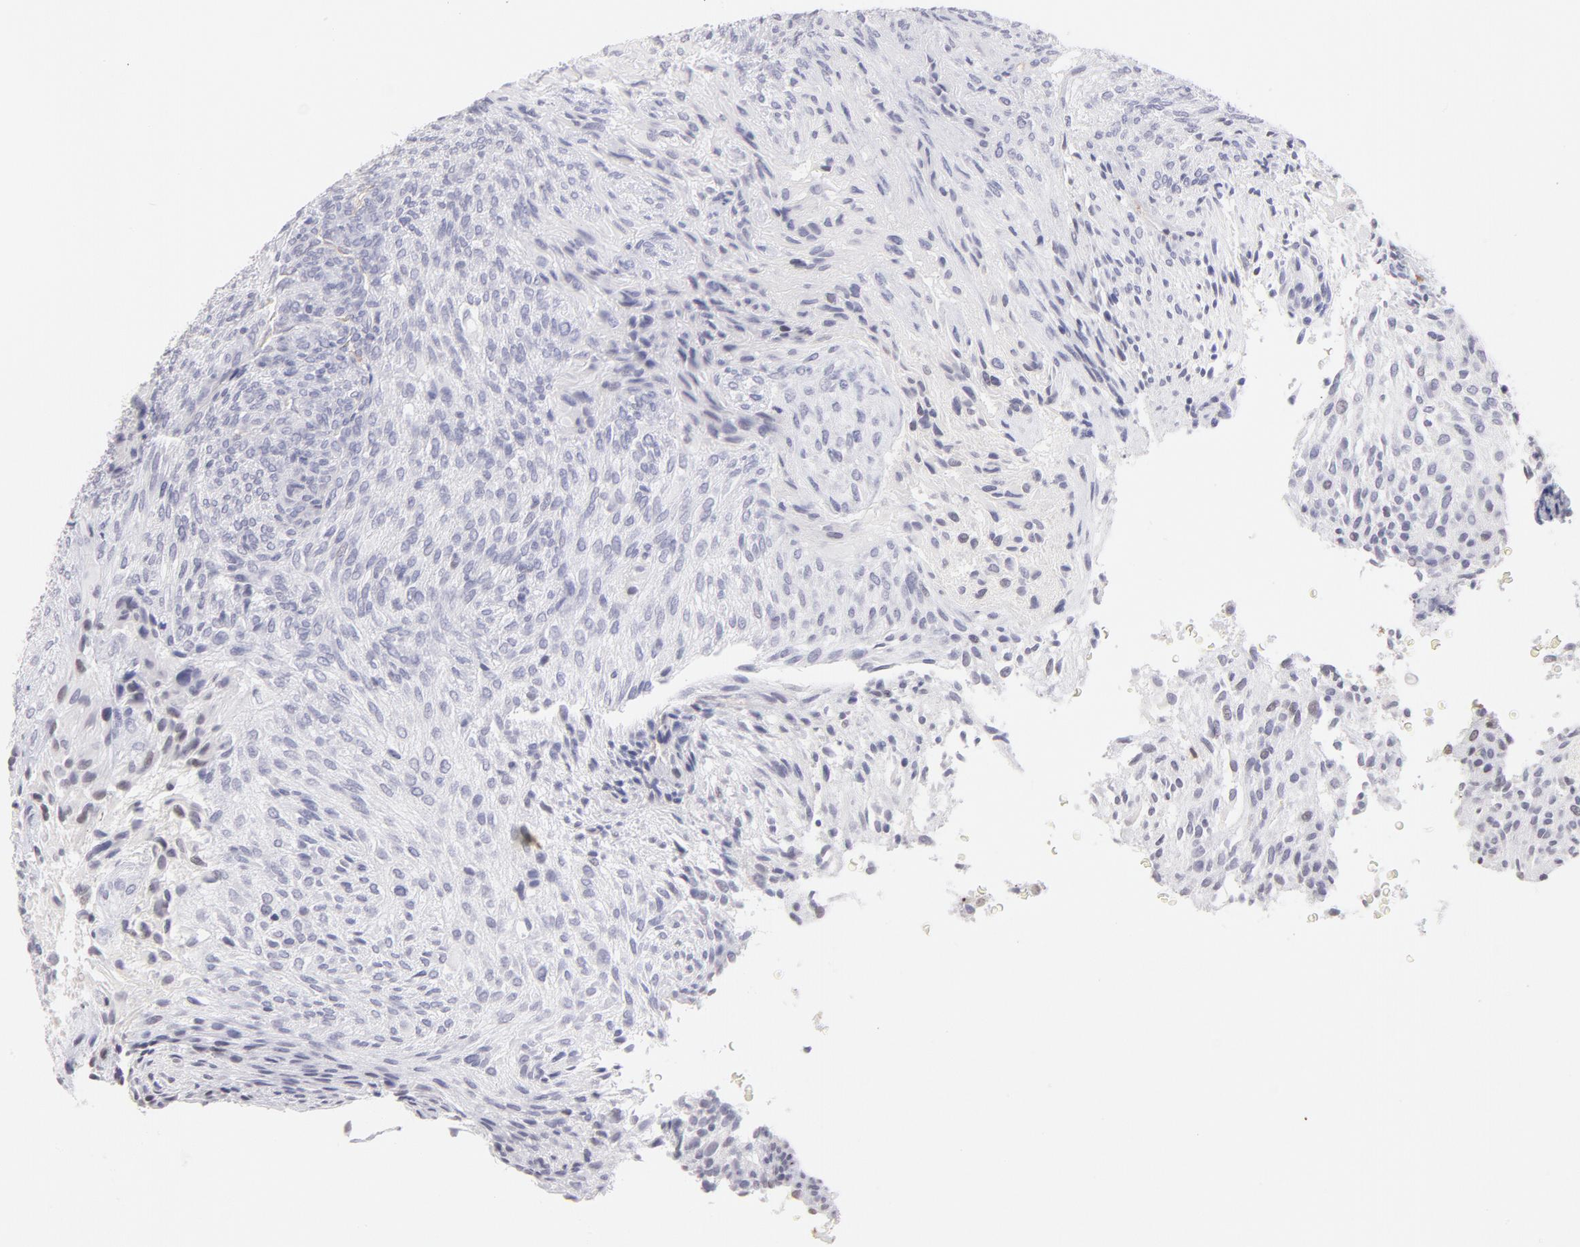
{"staining": {"intensity": "negative", "quantity": "none", "location": "none"}, "tissue": "glioma", "cell_type": "Tumor cells", "image_type": "cancer", "snomed": [{"axis": "morphology", "description": "Glioma, malignant, High grade"}, {"axis": "topography", "description": "Cerebral cortex"}], "caption": "Photomicrograph shows no protein positivity in tumor cells of glioma tissue. The staining is performed using DAB (3,3'-diaminobenzidine) brown chromogen with nuclei counter-stained in using hematoxylin.", "gene": "LTB4R", "patient": {"sex": "female", "age": 55}}